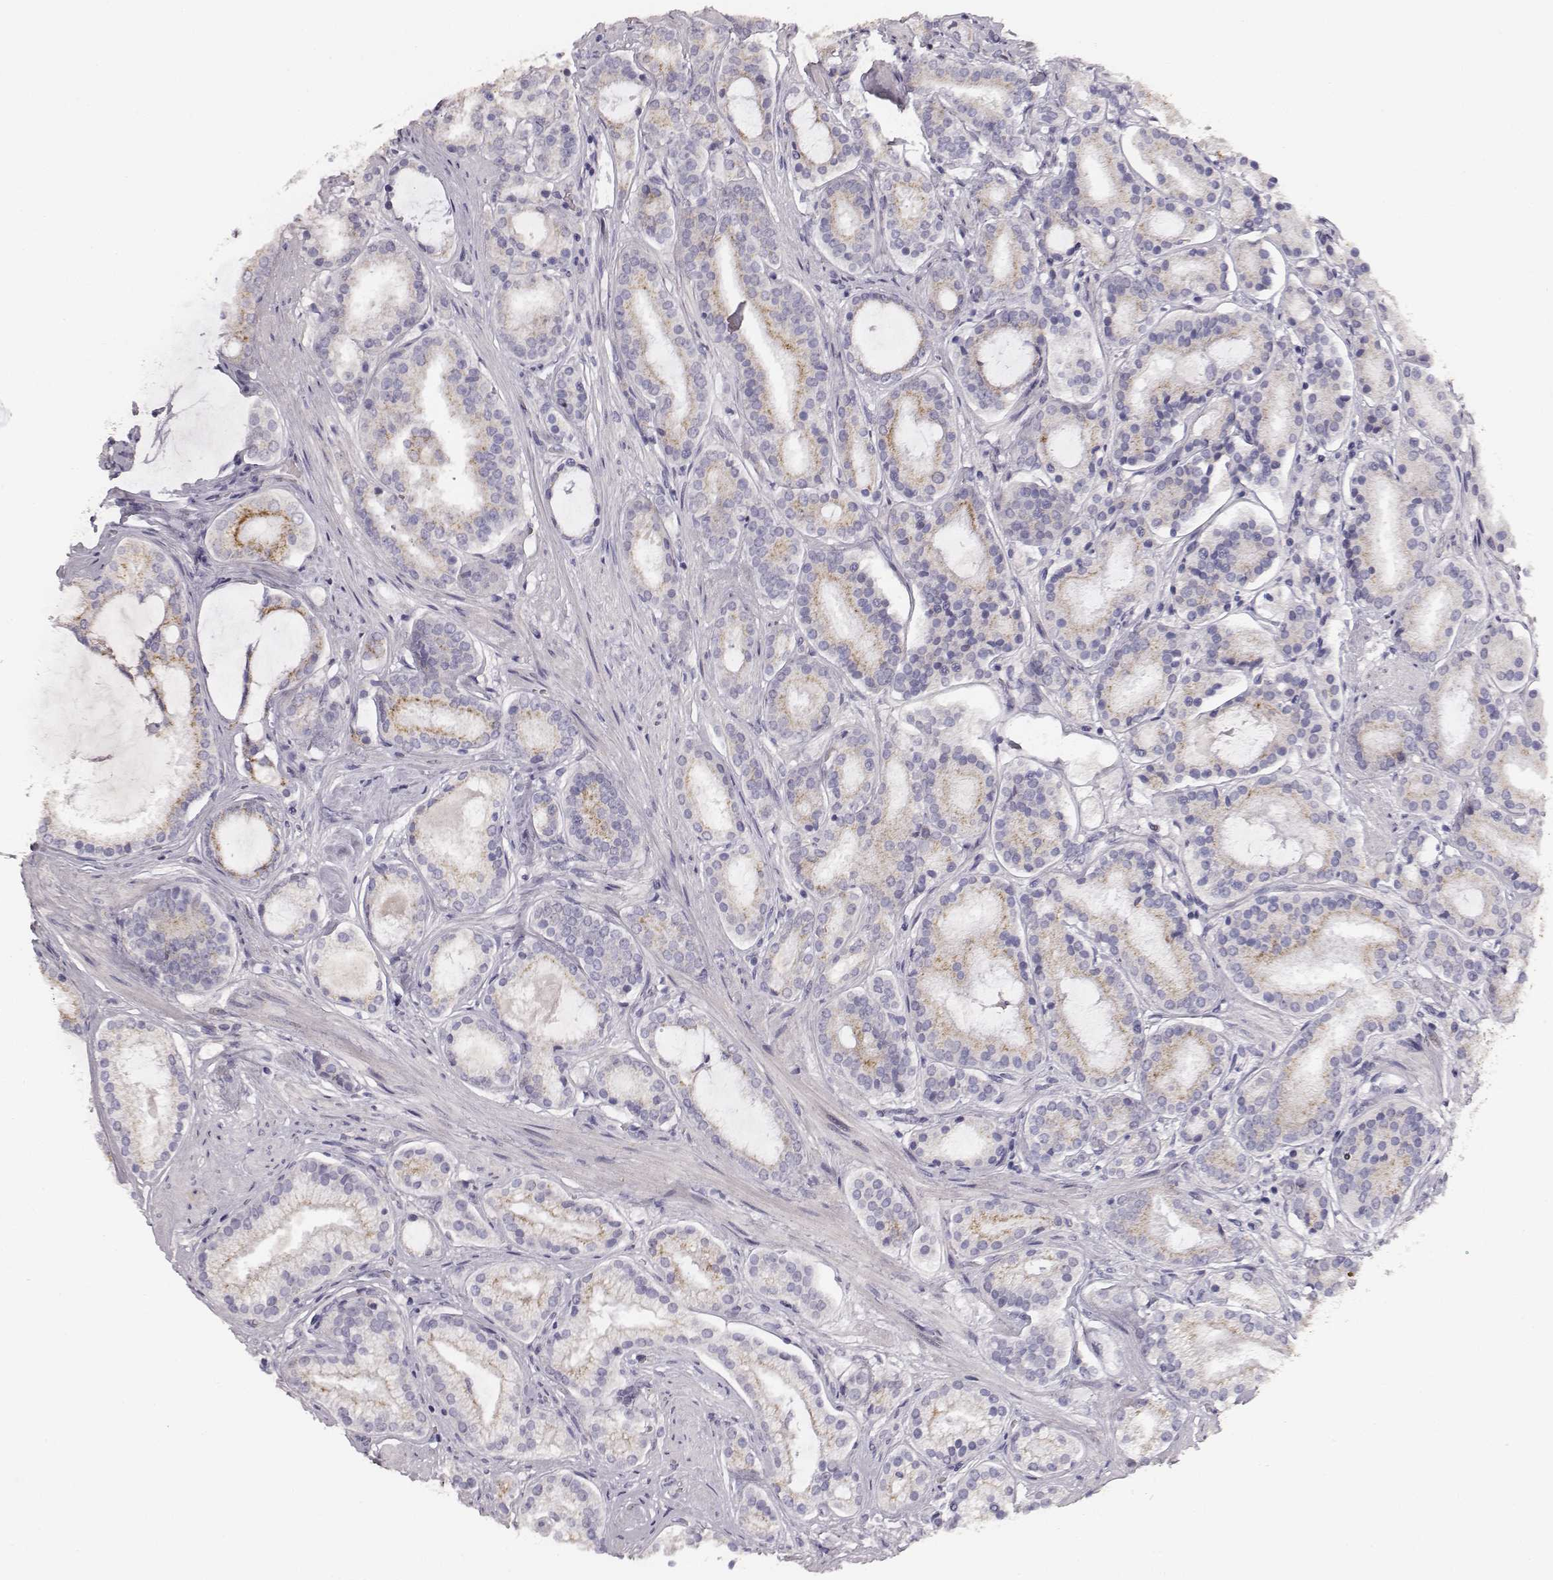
{"staining": {"intensity": "weak", "quantity": "<25%", "location": "cytoplasmic/membranous"}, "tissue": "prostate cancer", "cell_type": "Tumor cells", "image_type": "cancer", "snomed": [{"axis": "morphology", "description": "Adenocarcinoma, High grade"}, {"axis": "topography", "description": "Prostate"}], "caption": "The micrograph shows no staining of tumor cells in prostate cancer.", "gene": "ABCD3", "patient": {"sex": "male", "age": 63}}